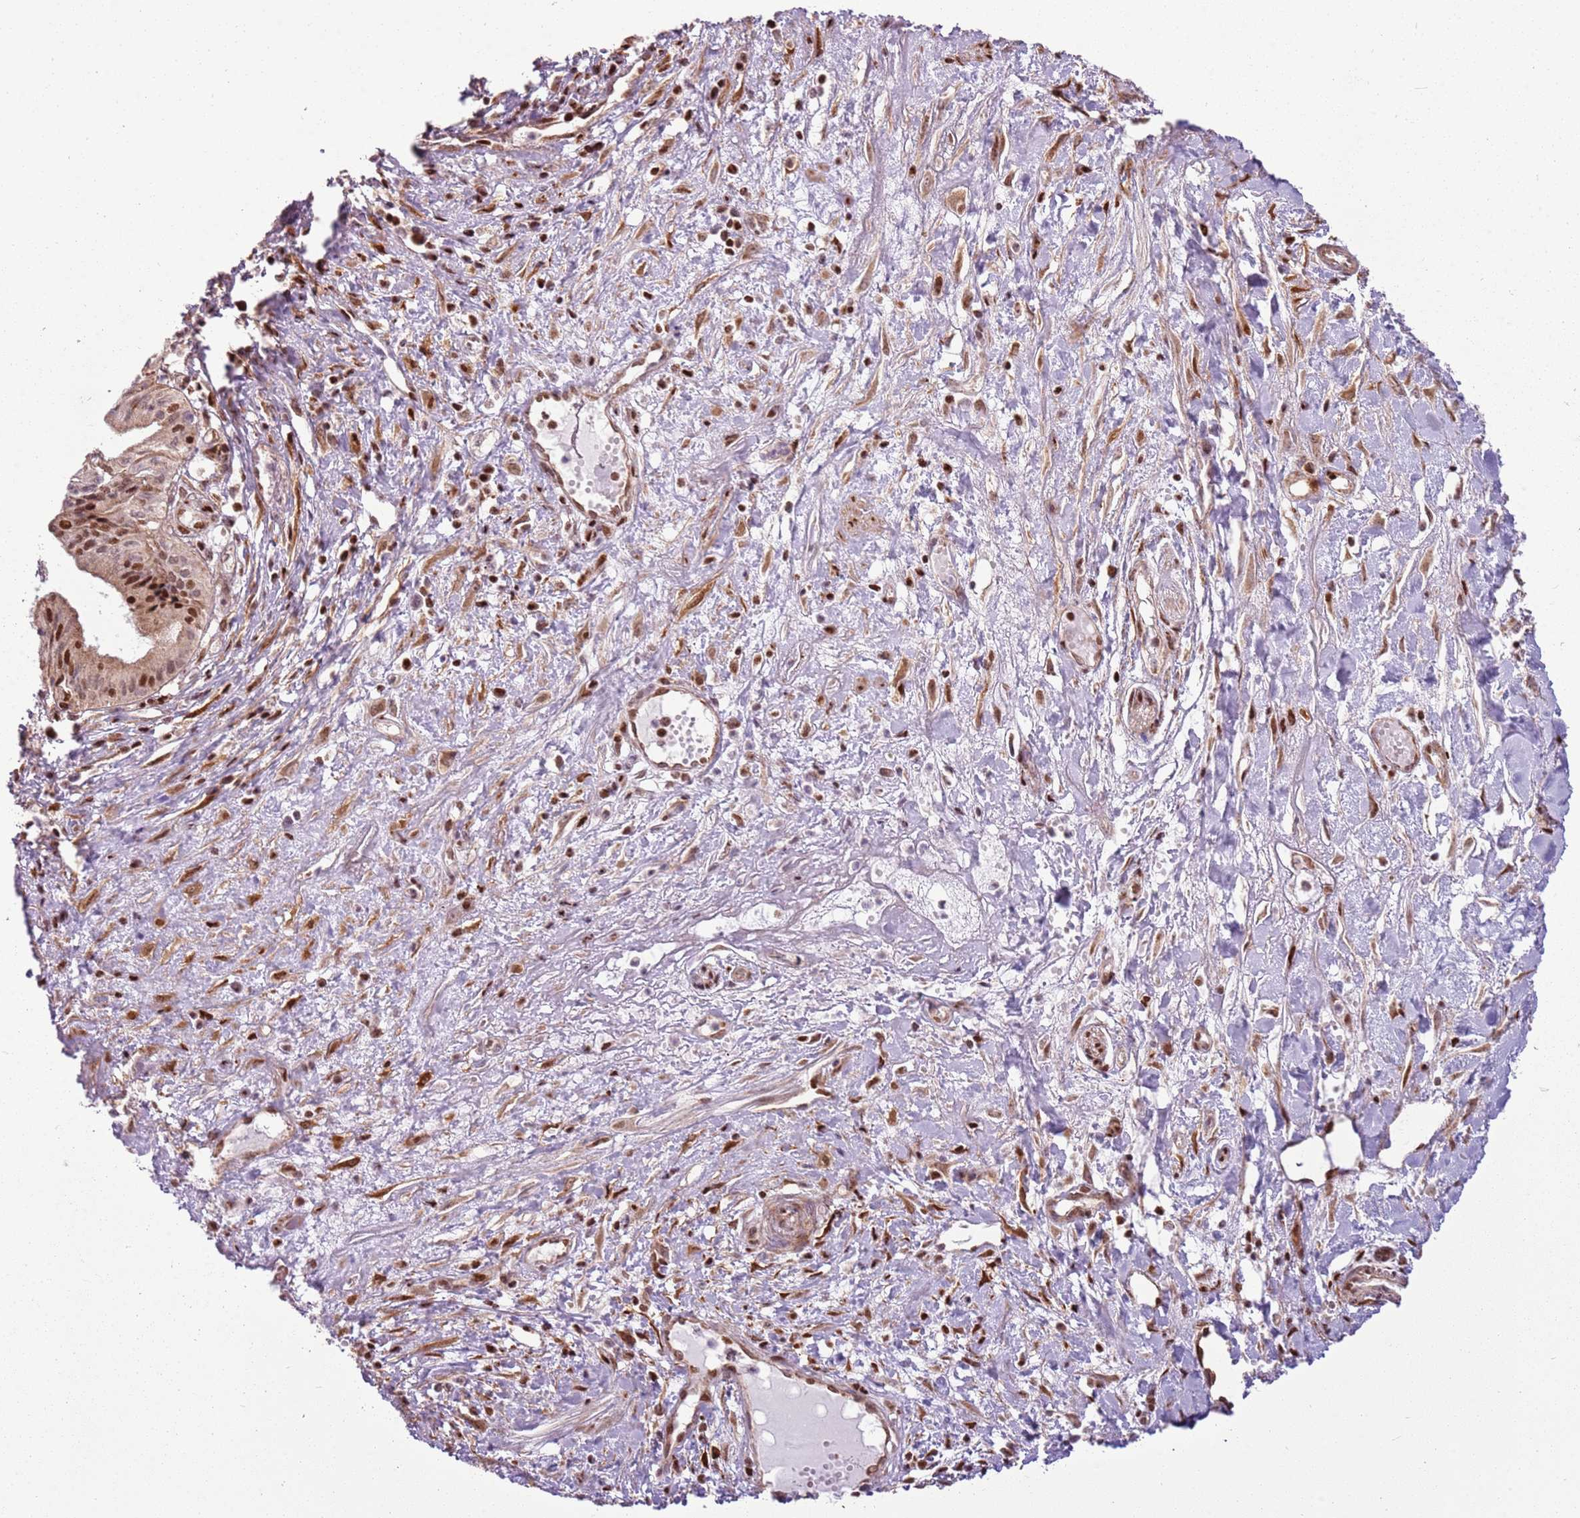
{"staining": {"intensity": "moderate", "quantity": ">75%", "location": "cytoplasmic/membranous,nuclear"}, "tissue": "pancreatic cancer", "cell_type": "Tumor cells", "image_type": "cancer", "snomed": [{"axis": "morphology", "description": "Adenocarcinoma, NOS"}, {"axis": "topography", "description": "Pancreas"}], "caption": "A medium amount of moderate cytoplasmic/membranous and nuclear staining is present in approximately >75% of tumor cells in adenocarcinoma (pancreatic) tissue.", "gene": "PCTP", "patient": {"sex": "female", "age": 50}}